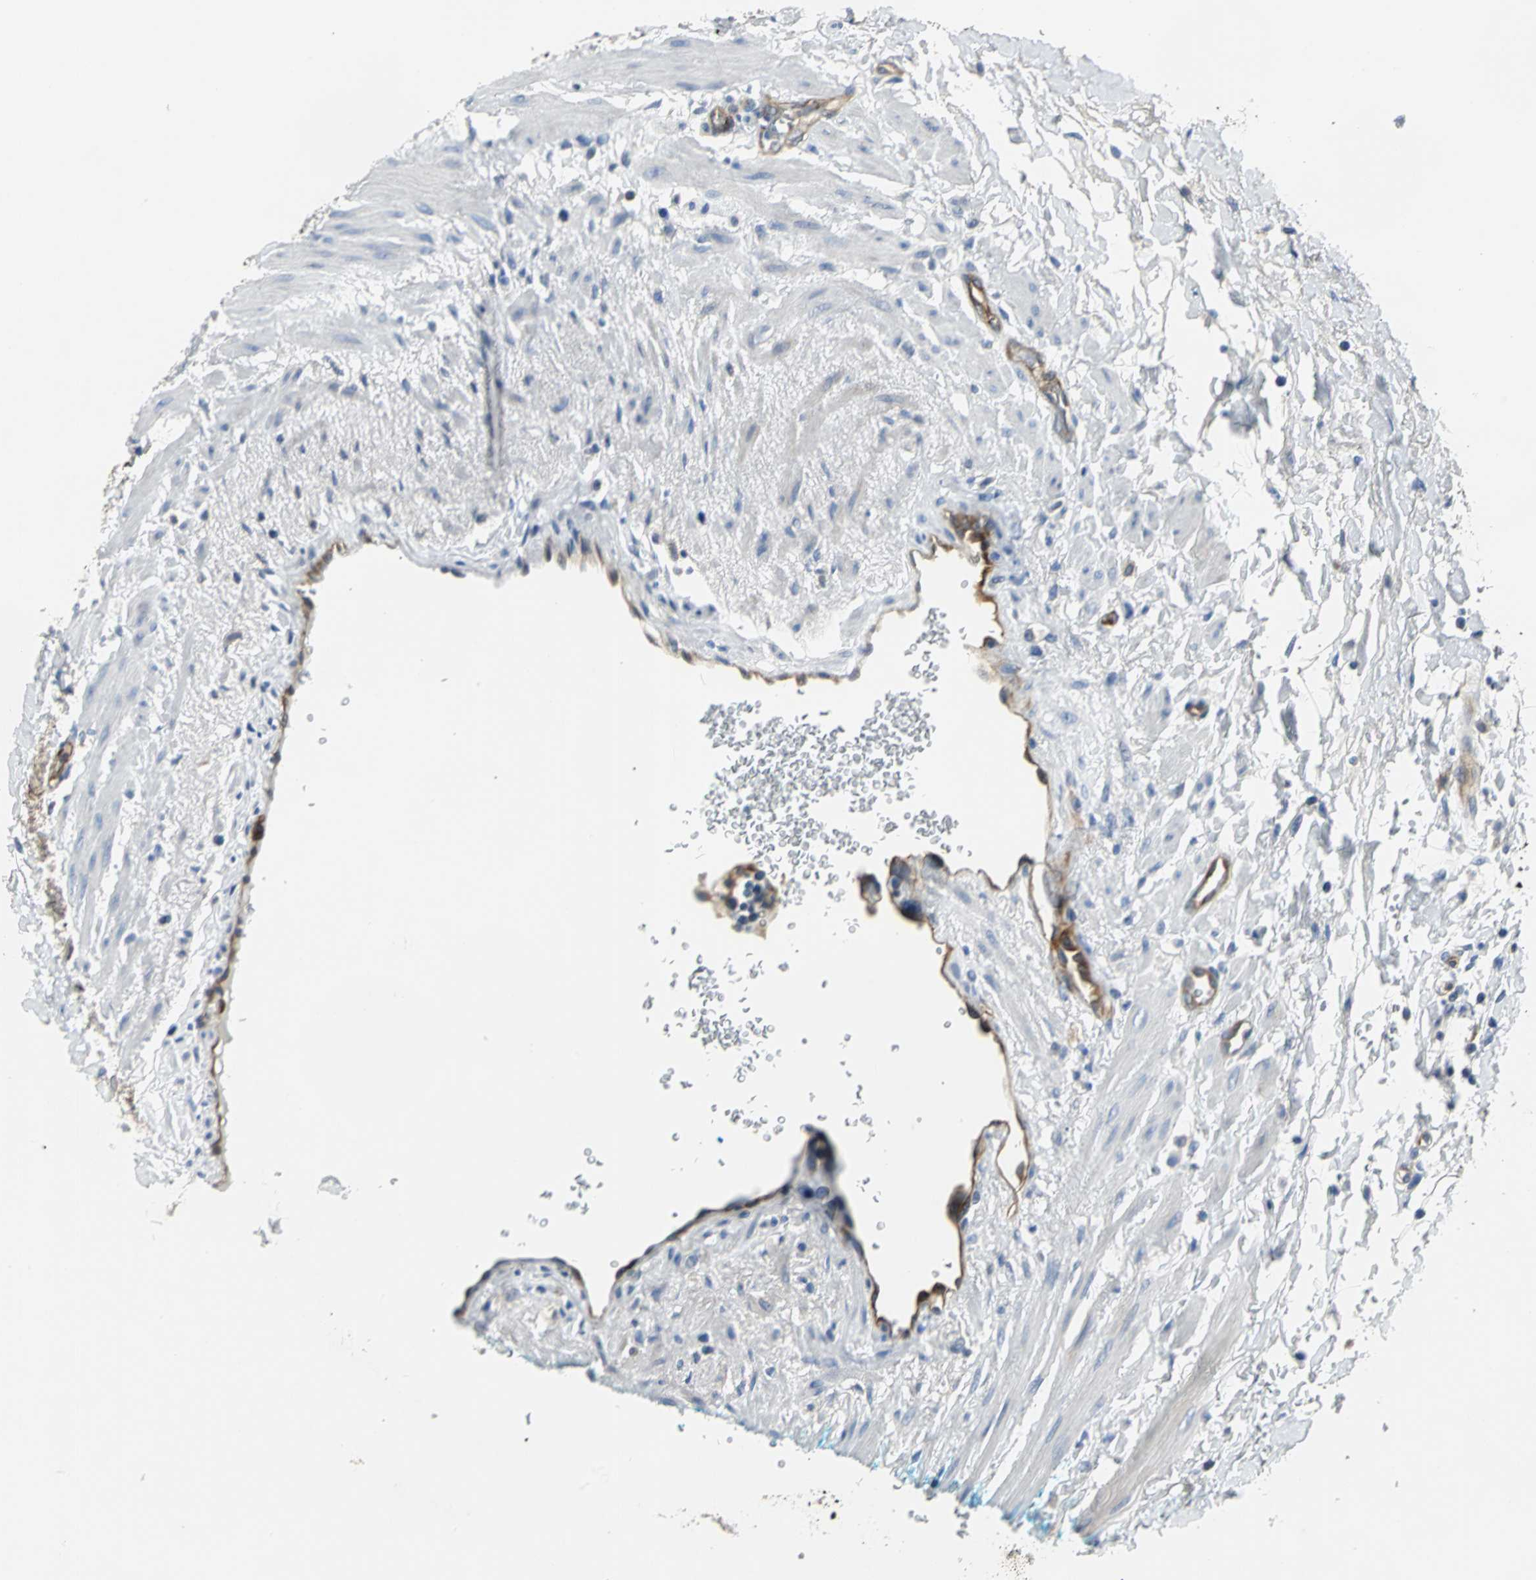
{"staining": {"intensity": "weak", "quantity": ">75%", "location": "cytoplasmic/membranous"}, "tissue": "adipose tissue", "cell_type": "Adipocytes", "image_type": "normal", "snomed": [{"axis": "morphology", "description": "Normal tissue, NOS"}, {"axis": "topography", "description": "Soft tissue"}, {"axis": "topography", "description": "Peripheral nerve tissue"}], "caption": "This photomicrograph demonstrates immunohistochemistry (IHC) staining of benign human adipose tissue, with low weak cytoplasmic/membranous staining in about >75% of adipocytes.", "gene": "ENSG00000285130", "patient": {"sex": "female", "age": 71}}